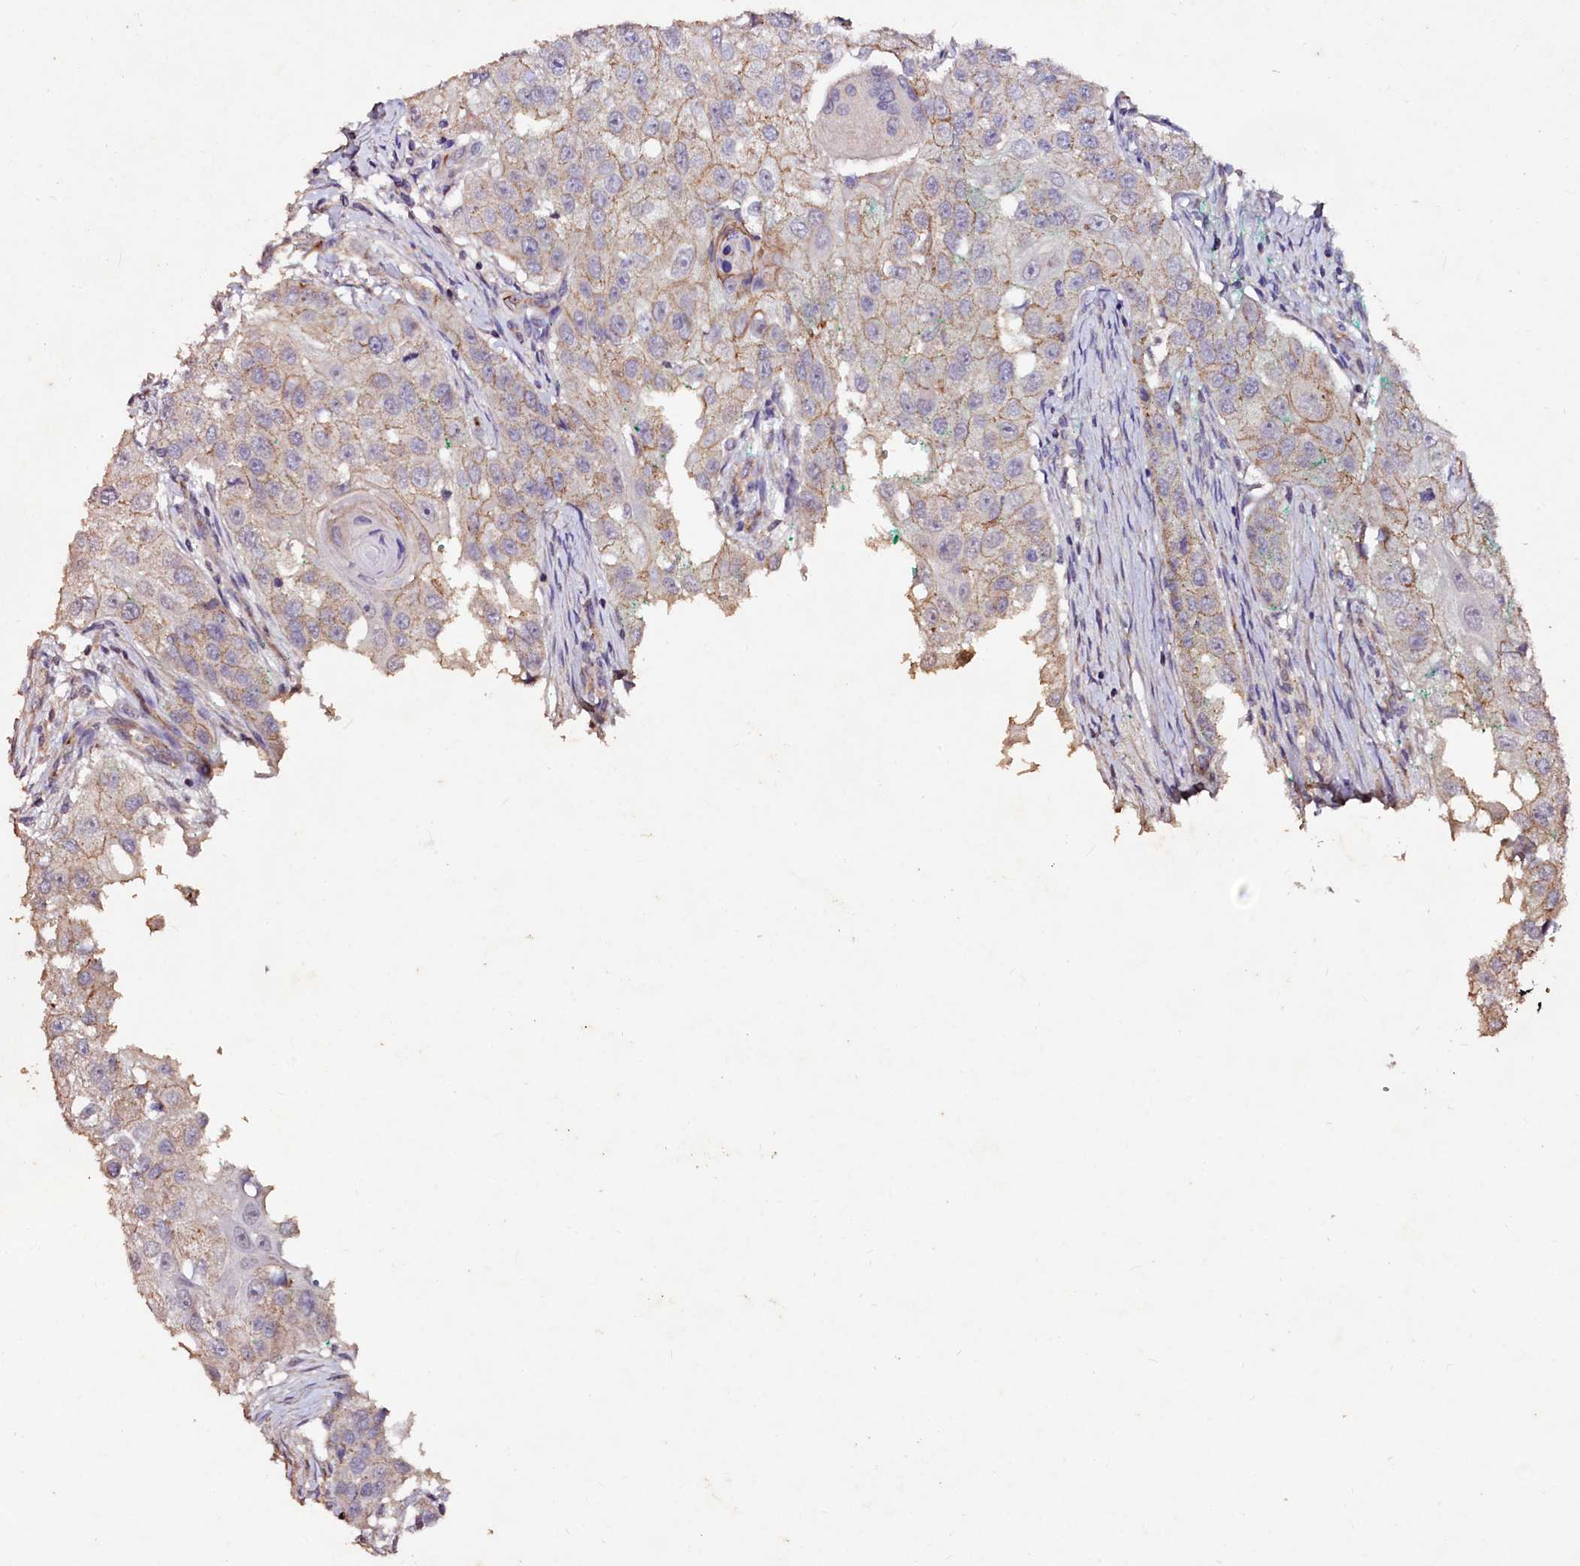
{"staining": {"intensity": "weak", "quantity": "<25%", "location": "cytoplasmic/membranous"}, "tissue": "head and neck cancer", "cell_type": "Tumor cells", "image_type": "cancer", "snomed": [{"axis": "morphology", "description": "Normal tissue, NOS"}, {"axis": "morphology", "description": "Squamous cell carcinoma, NOS"}, {"axis": "topography", "description": "Skeletal muscle"}, {"axis": "topography", "description": "Head-Neck"}], "caption": "This micrograph is of head and neck cancer stained with IHC to label a protein in brown with the nuclei are counter-stained blue. There is no staining in tumor cells.", "gene": "VPS36", "patient": {"sex": "male", "age": 51}}